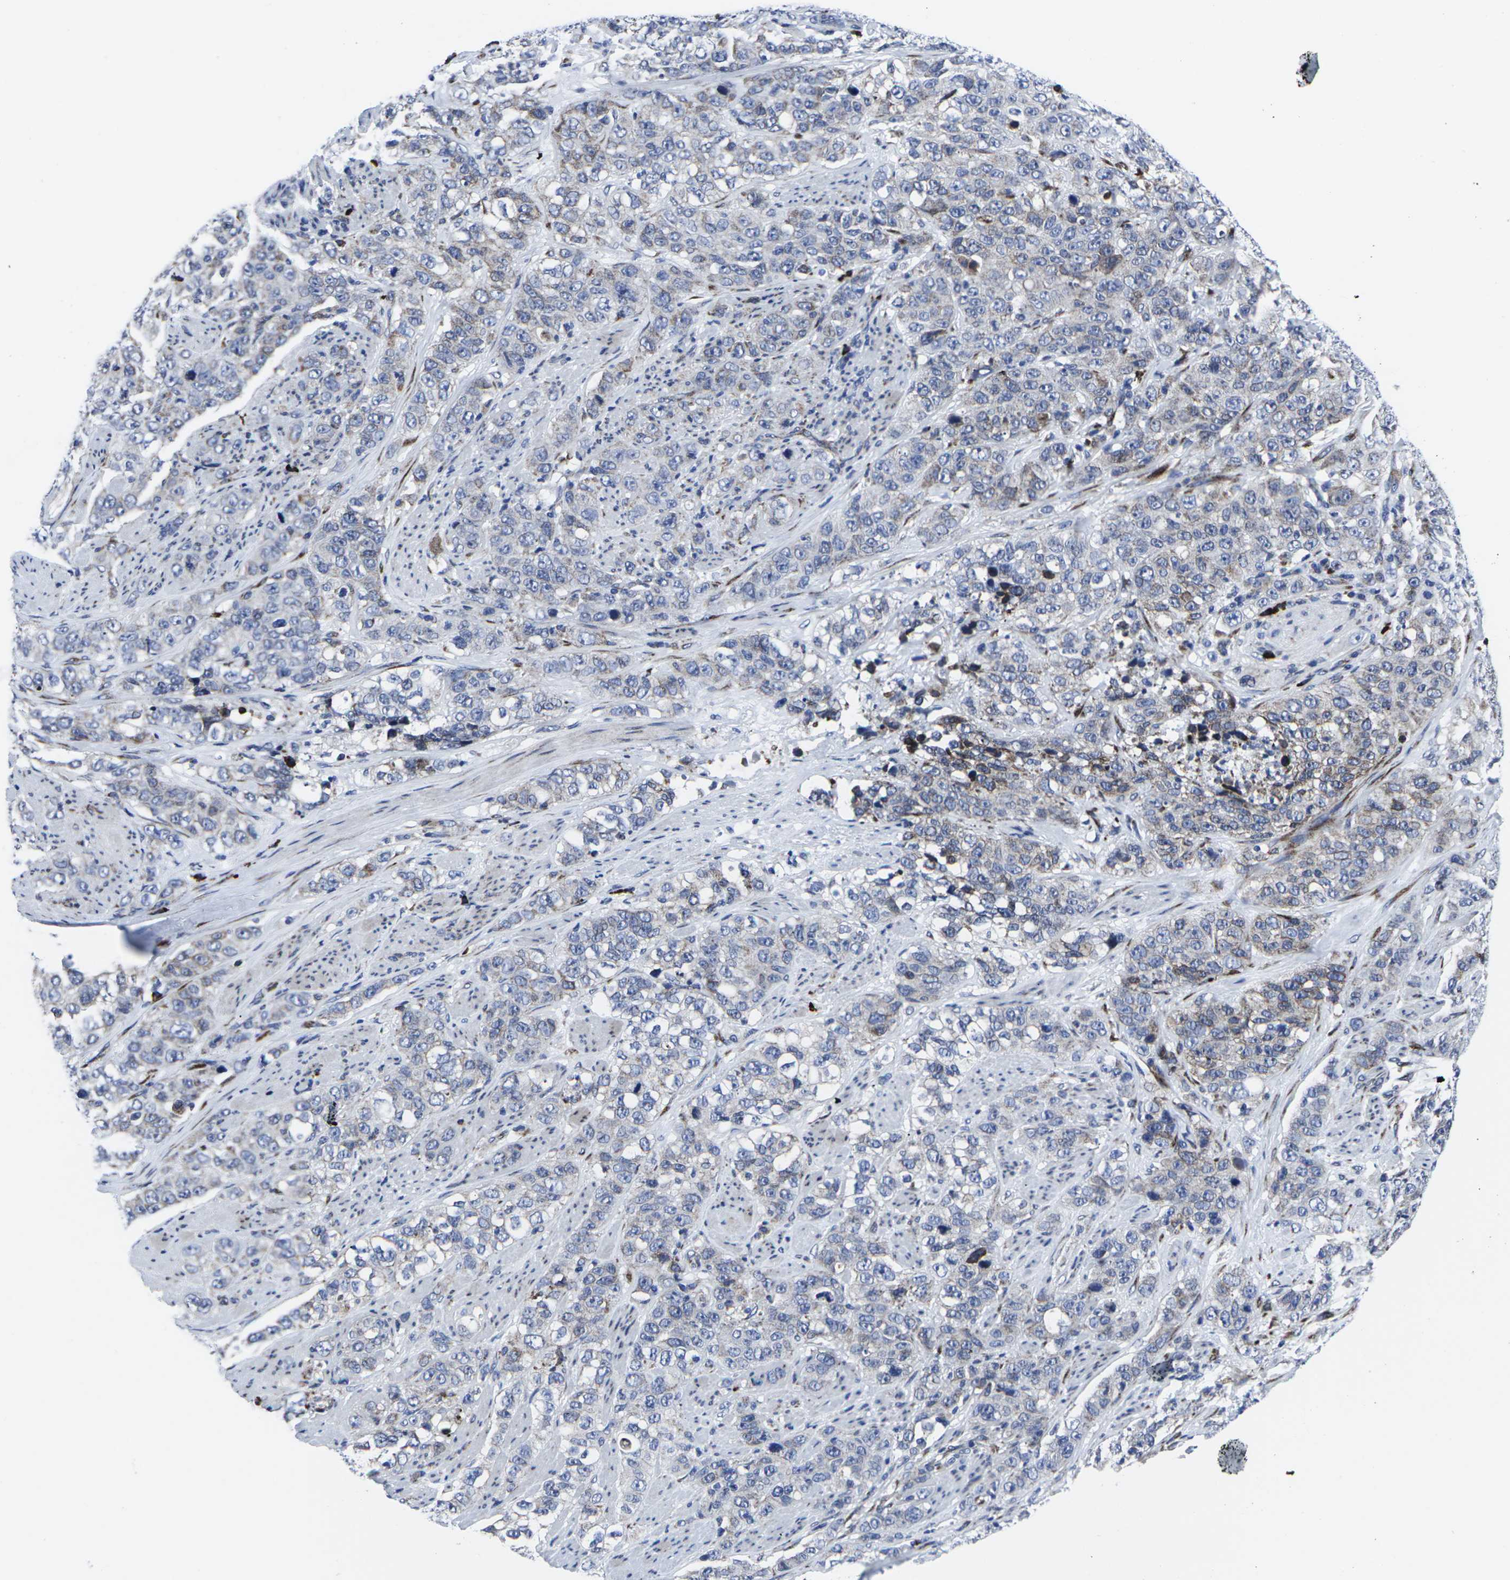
{"staining": {"intensity": "weak", "quantity": "25%-75%", "location": "cytoplasmic/membranous"}, "tissue": "stomach cancer", "cell_type": "Tumor cells", "image_type": "cancer", "snomed": [{"axis": "morphology", "description": "Adenocarcinoma, NOS"}, {"axis": "topography", "description": "Stomach"}], "caption": "Human stomach cancer stained with a protein marker displays weak staining in tumor cells.", "gene": "RPN1", "patient": {"sex": "male", "age": 48}}